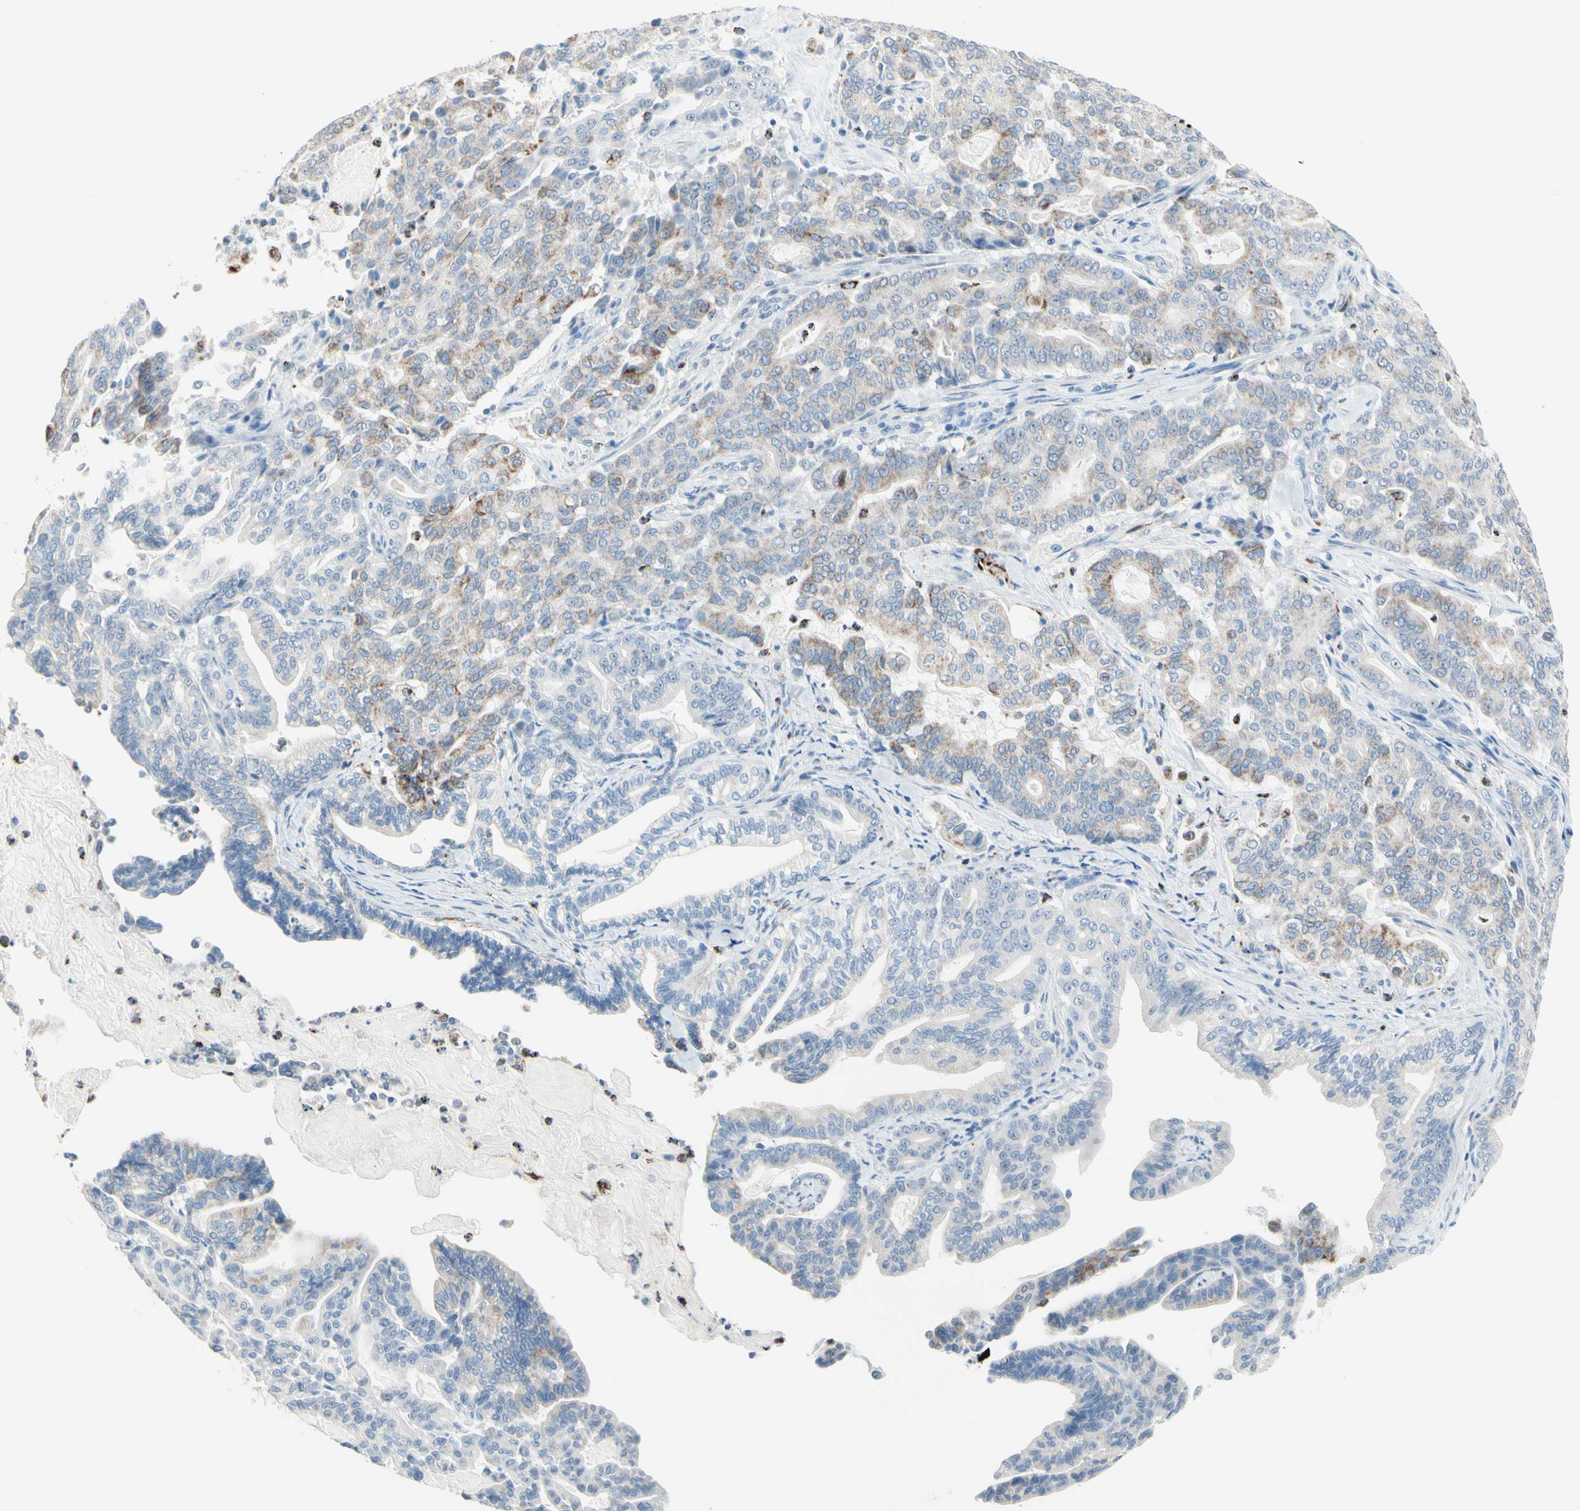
{"staining": {"intensity": "weak", "quantity": "25%-75%", "location": "cytoplasmic/membranous"}, "tissue": "pancreatic cancer", "cell_type": "Tumor cells", "image_type": "cancer", "snomed": [{"axis": "morphology", "description": "Adenocarcinoma, NOS"}, {"axis": "topography", "description": "Pancreas"}], "caption": "Adenocarcinoma (pancreatic) was stained to show a protein in brown. There is low levels of weak cytoplasmic/membranous expression in approximately 25%-75% of tumor cells. The protein is shown in brown color, while the nuclei are stained blue.", "gene": "CYSLTR1", "patient": {"sex": "male", "age": 63}}